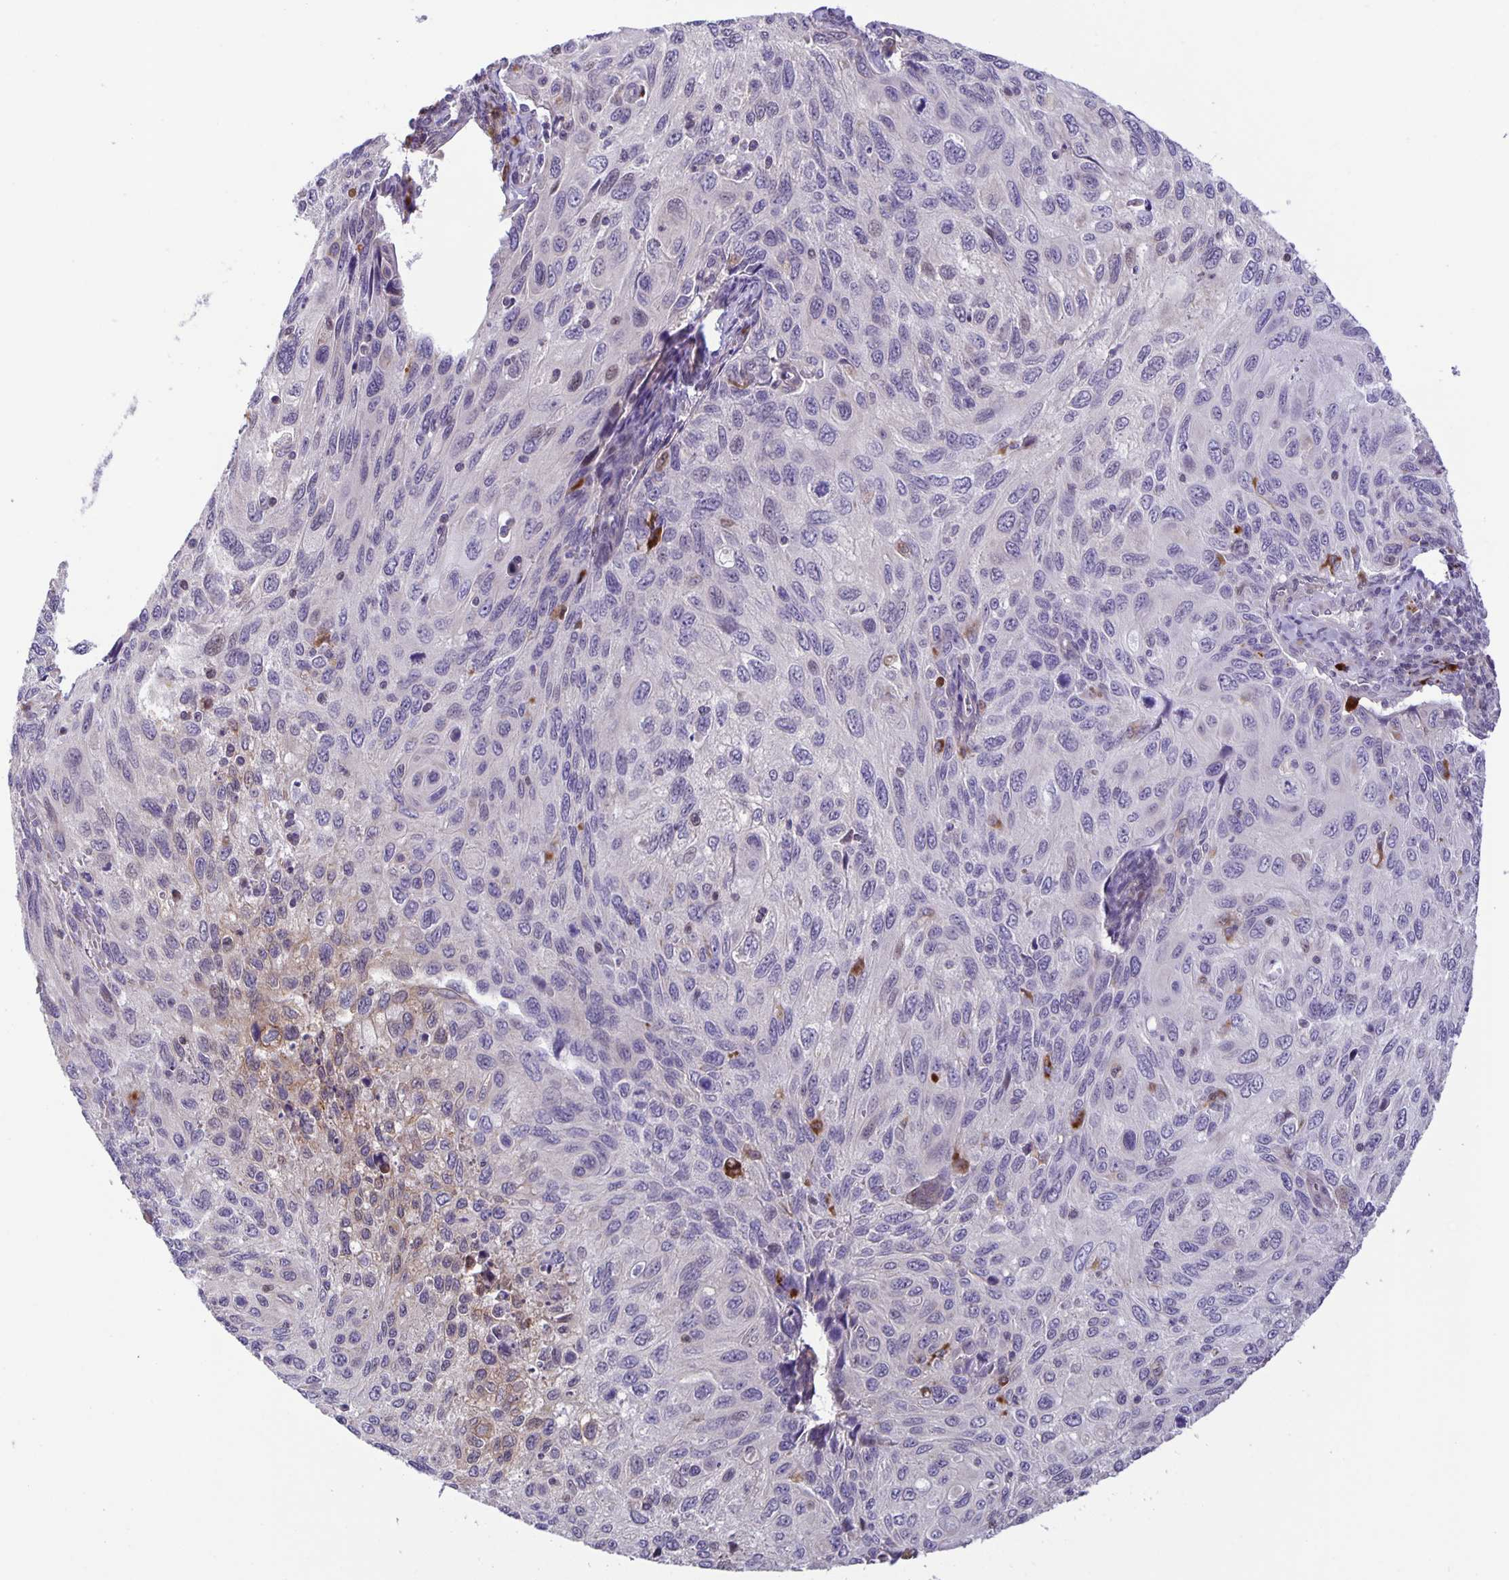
{"staining": {"intensity": "negative", "quantity": "none", "location": "none"}, "tissue": "cervical cancer", "cell_type": "Tumor cells", "image_type": "cancer", "snomed": [{"axis": "morphology", "description": "Squamous cell carcinoma, NOS"}, {"axis": "topography", "description": "Cervix"}], "caption": "High power microscopy histopathology image of an immunohistochemistry (IHC) image of cervical squamous cell carcinoma, revealing no significant positivity in tumor cells. The staining was performed using DAB (3,3'-diaminobenzidine) to visualize the protein expression in brown, while the nuclei were stained in blue with hematoxylin (Magnification: 20x).", "gene": "MAPK12", "patient": {"sex": "female", "age": 70}}